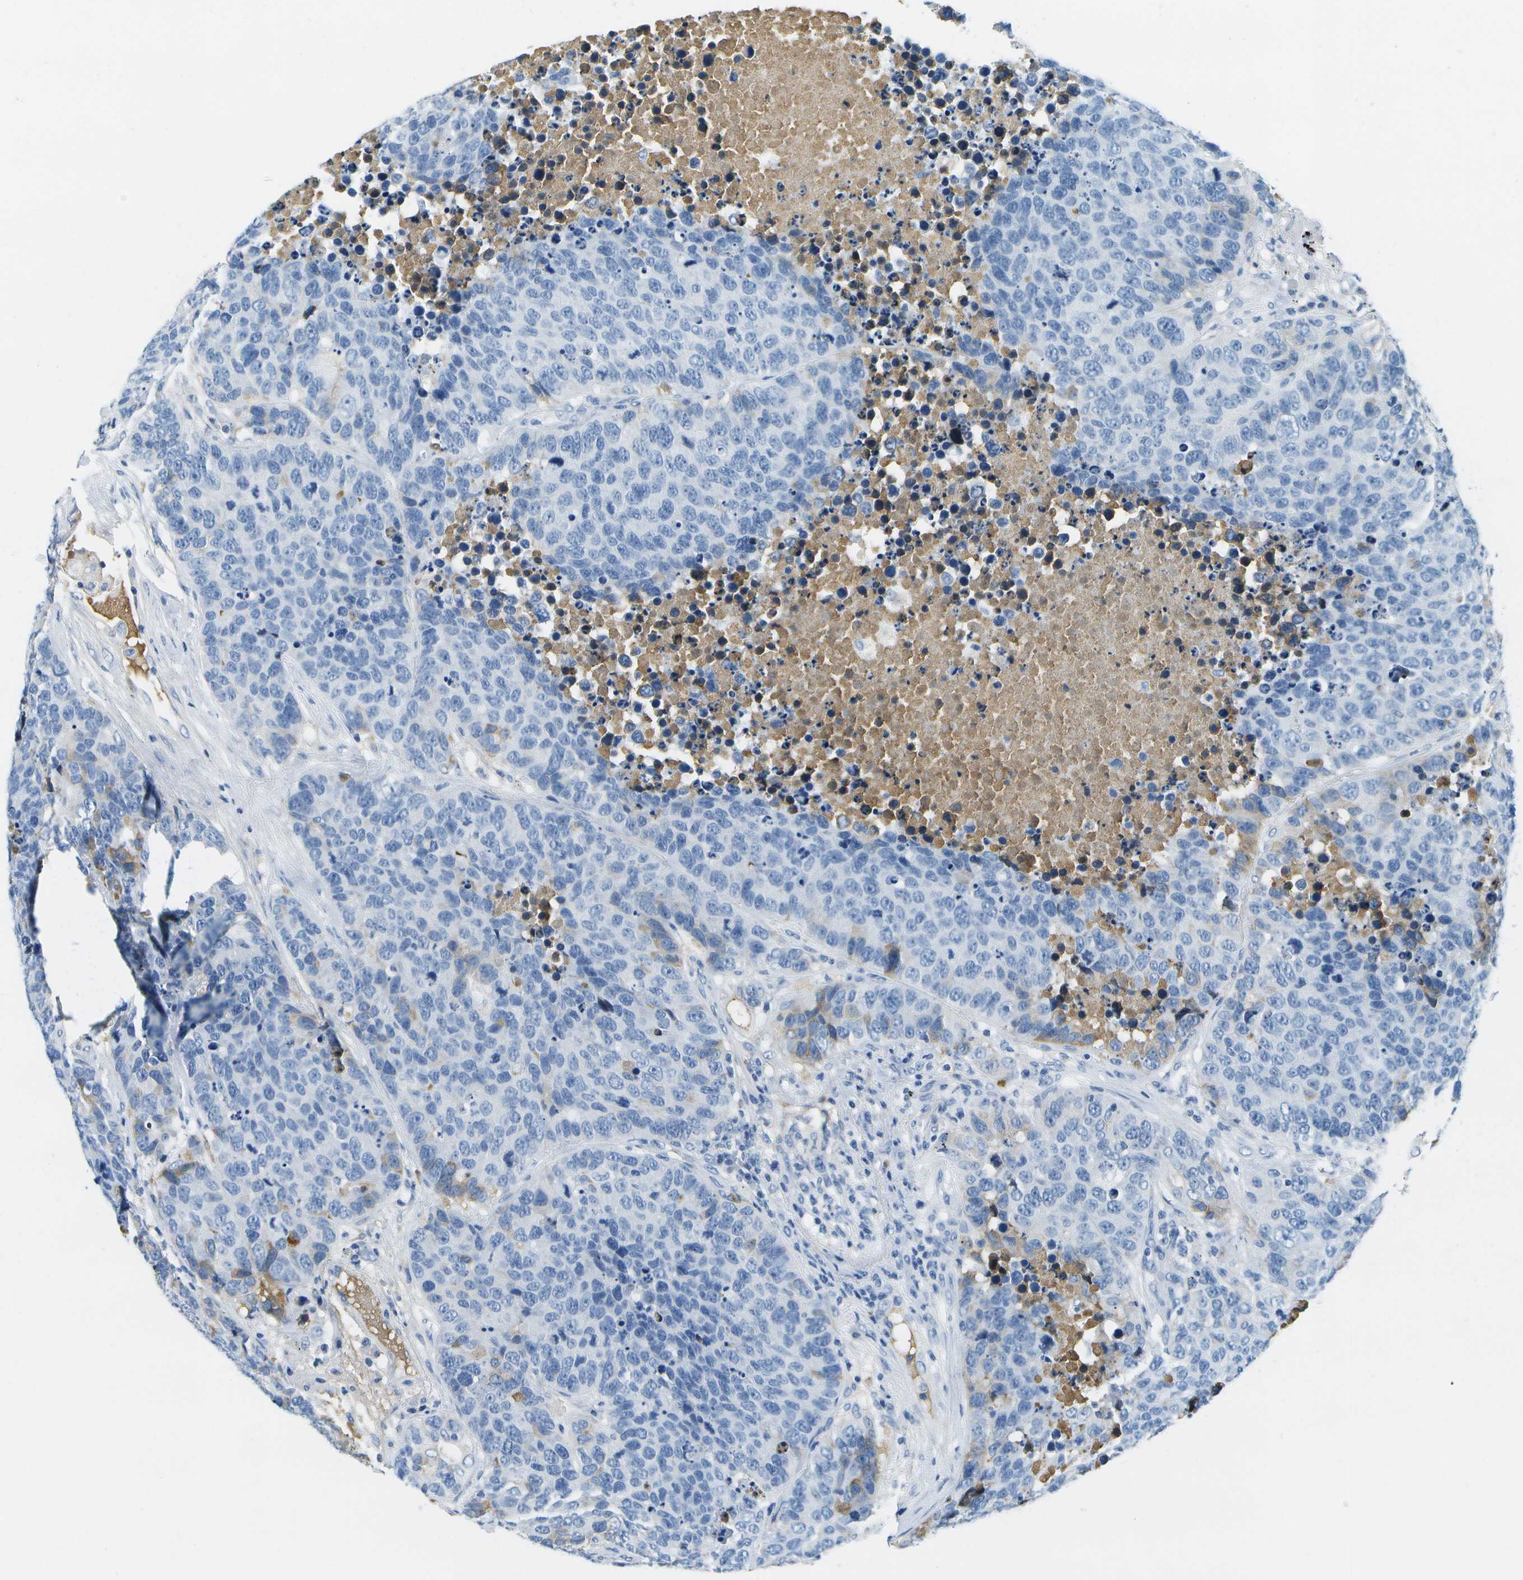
{"staining": {"intensity": "weak", "quantity": "<25%", "location": "cytoplasmic/membranous"}, "tissue": "carcinoid", "cell_type": "Tumor cells", "image_type": "cancer", "snomed": [{"axis": "morphology", "description": "Carcinoid, malignant, NOS"}, {"axis": "topography", "description": "Lung"}], "caption": "IHC image of neoplastic tissue: carcinoid stained with DAB displays no significant protein positivity in tumor cells.", "gene": "SERPINA1", "patient": {"sex": "male", "age": 60}}